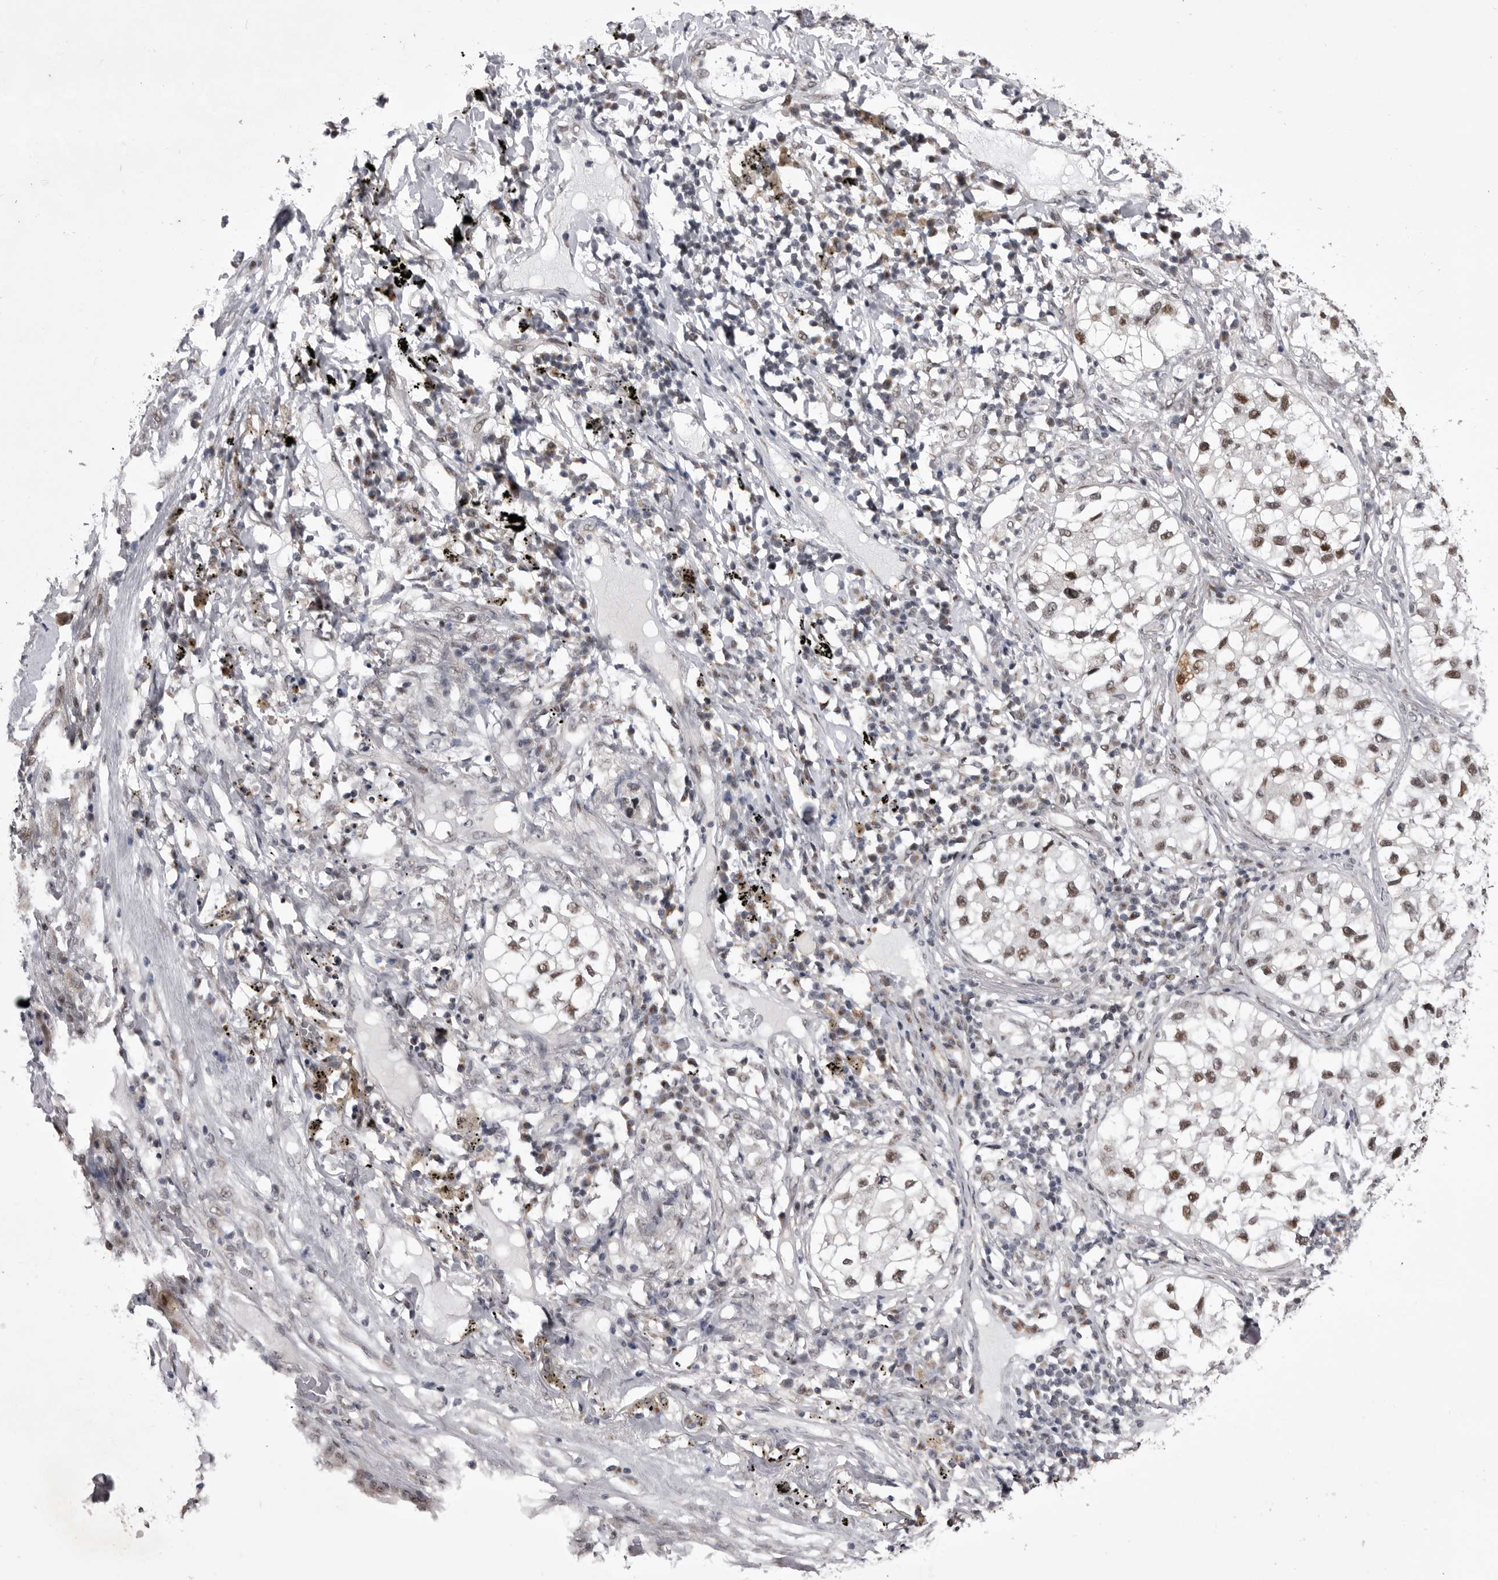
{"staining": {"intensity": "weak", "quantity": "25%-75%", "location": "nuclear"}, "tissue": "lung cancer", "cell_type": "Tumor cells", "image_type": "cancer", "snomed": [{"axis": "morphology", "description": "Adenocarcinoma, NOS"}, {"axis": "topography", "description": "Lung"}], "caption": "This micrograph demonstrates IHC staining of human adenocarcinoma (lung), with low weak nuclear expression in approximately 25%-75% of tumor cells.", "gene": "PRPF3", "patient": {"sex": "male", "age": 63}}